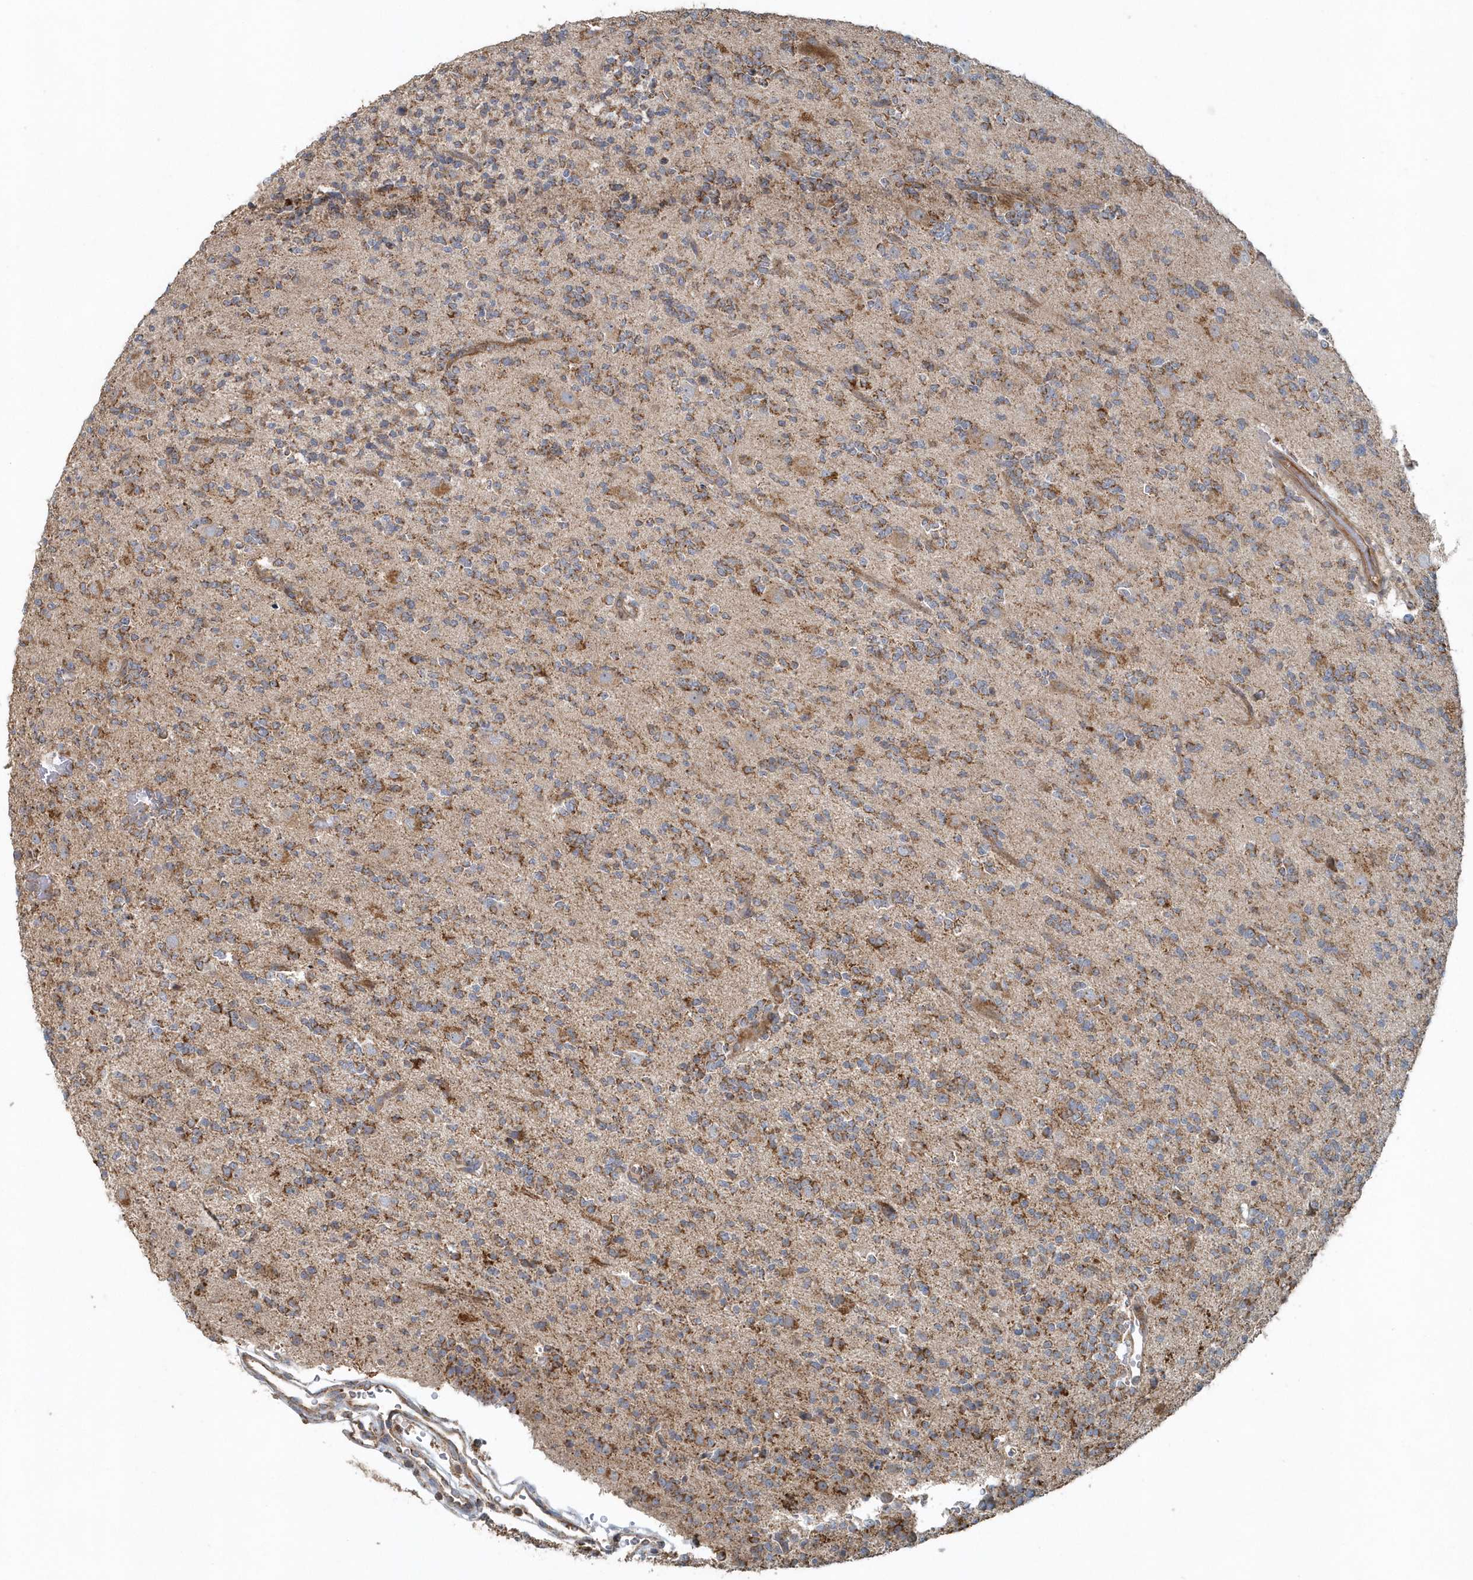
{"staining": {"intensity": "moderate", "quantity": ">75%", "location": "cytoplasmic/membranous"}, "tissue": "glioma", "cell_type": "Tumor cells", "image_type": "cancer", "snomed": [{"axis": "morphology", "description": "Glioma, malignant, High grade"}, {"axis": "topography", "description": "Brain"}], "caption": "Immunohistochemical staining of human glioma demonstrates moderate cytoplasmic/membranous protein staining in about >75% of tumor cells. (DAB IHC with brightfield microscopy, high magnification).", "gene": "MMUT", "patient": {"sex": "female", "age": 62}}